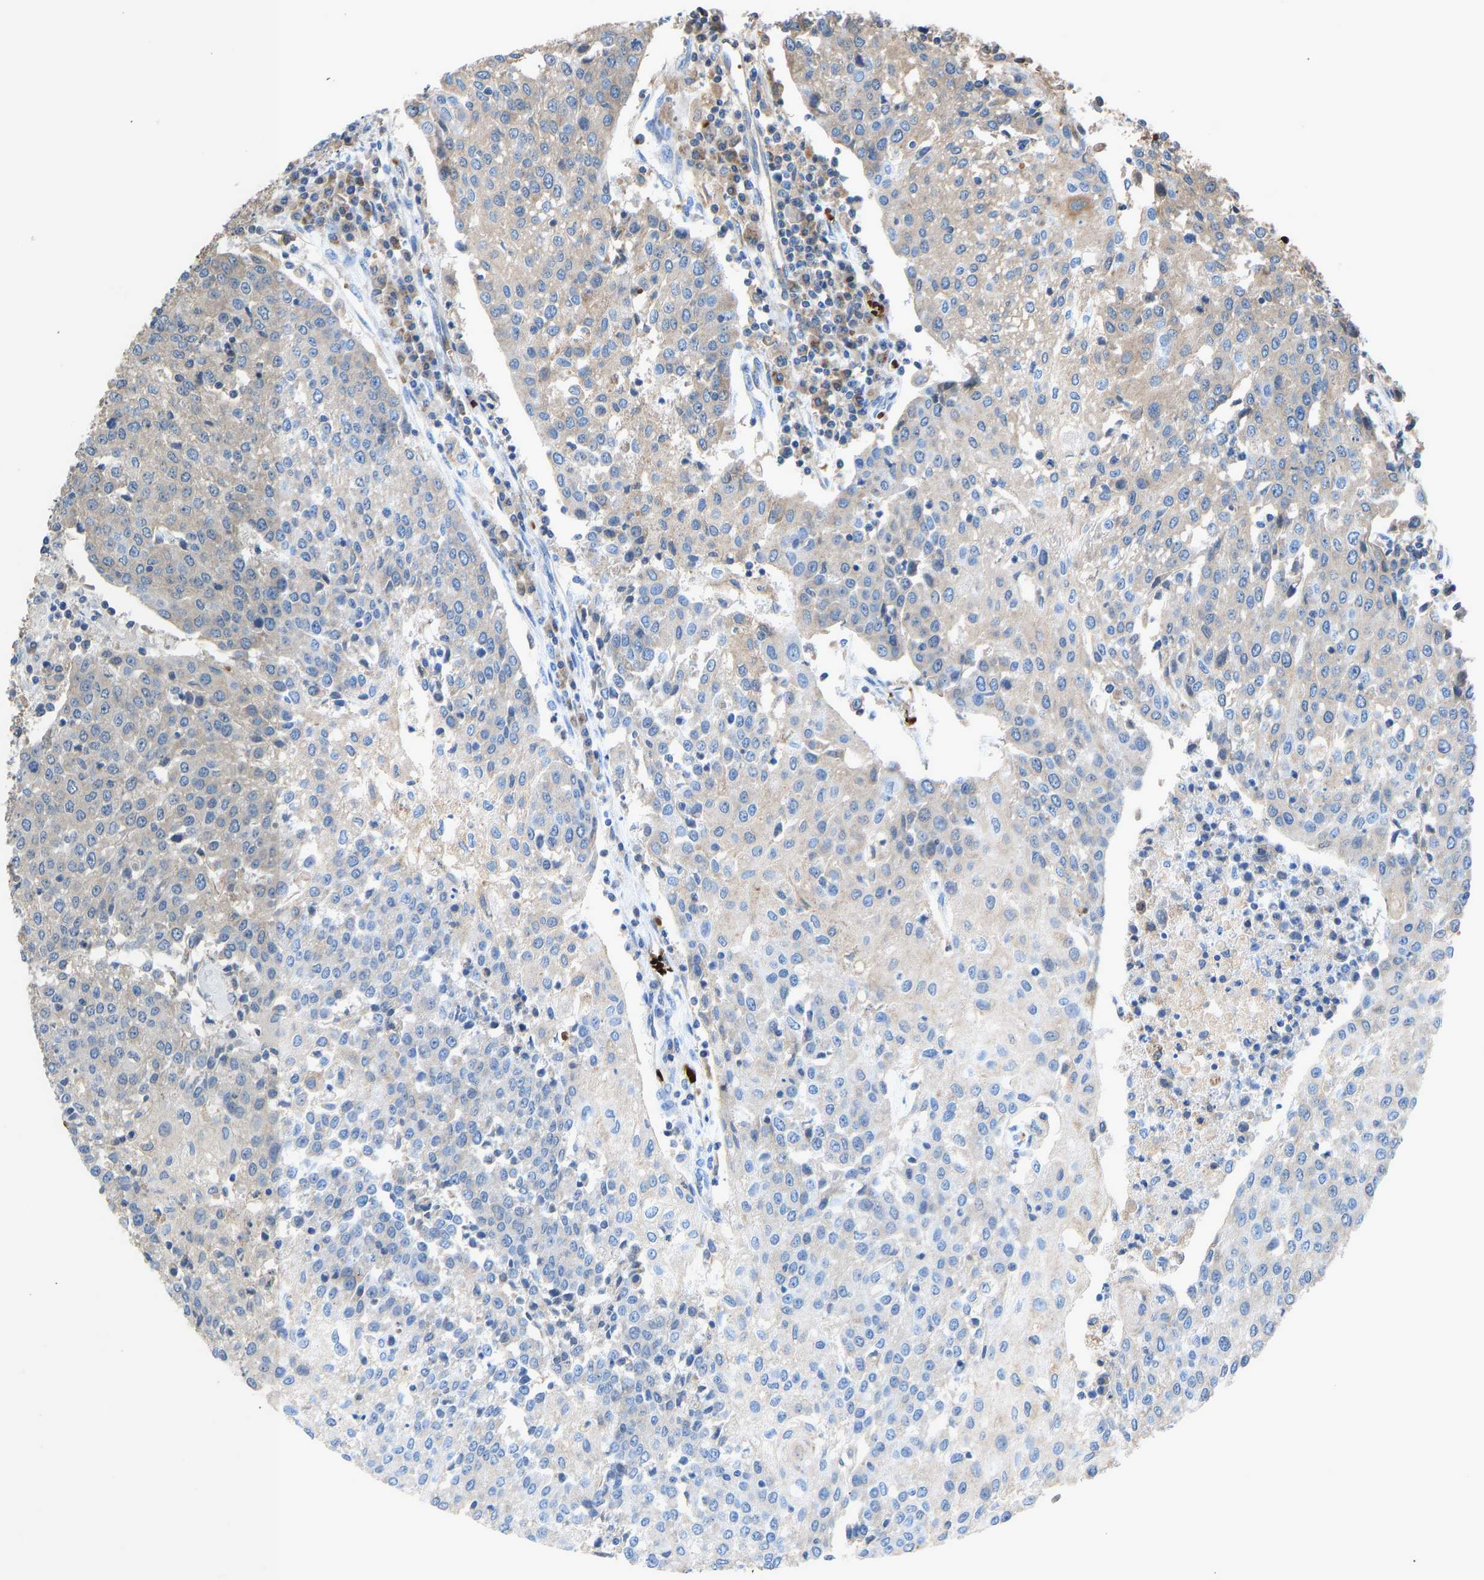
{"staining": {"intensity": "negative", "quantity": "none", "location": "none"}, "tissue": "urothelial cancer", "cell_type": "Tumor cells", "image_type": "cancer", "snomed": [{"axis": "morphology", "description": "Urothelial carcinoma, High grade"}, {"axis": "topography", "description": "Urinary bladder"}], "caption": "Immunohistochemistry micrograph of neoplastic tissue: high-grade urothelial carcinoma stained with DAB (3,3'-diaminobenzidine) shows no significant protein expression in tumor cells.", "gene": "PIGS", "patient": {"sex": "female", "age": 85}}